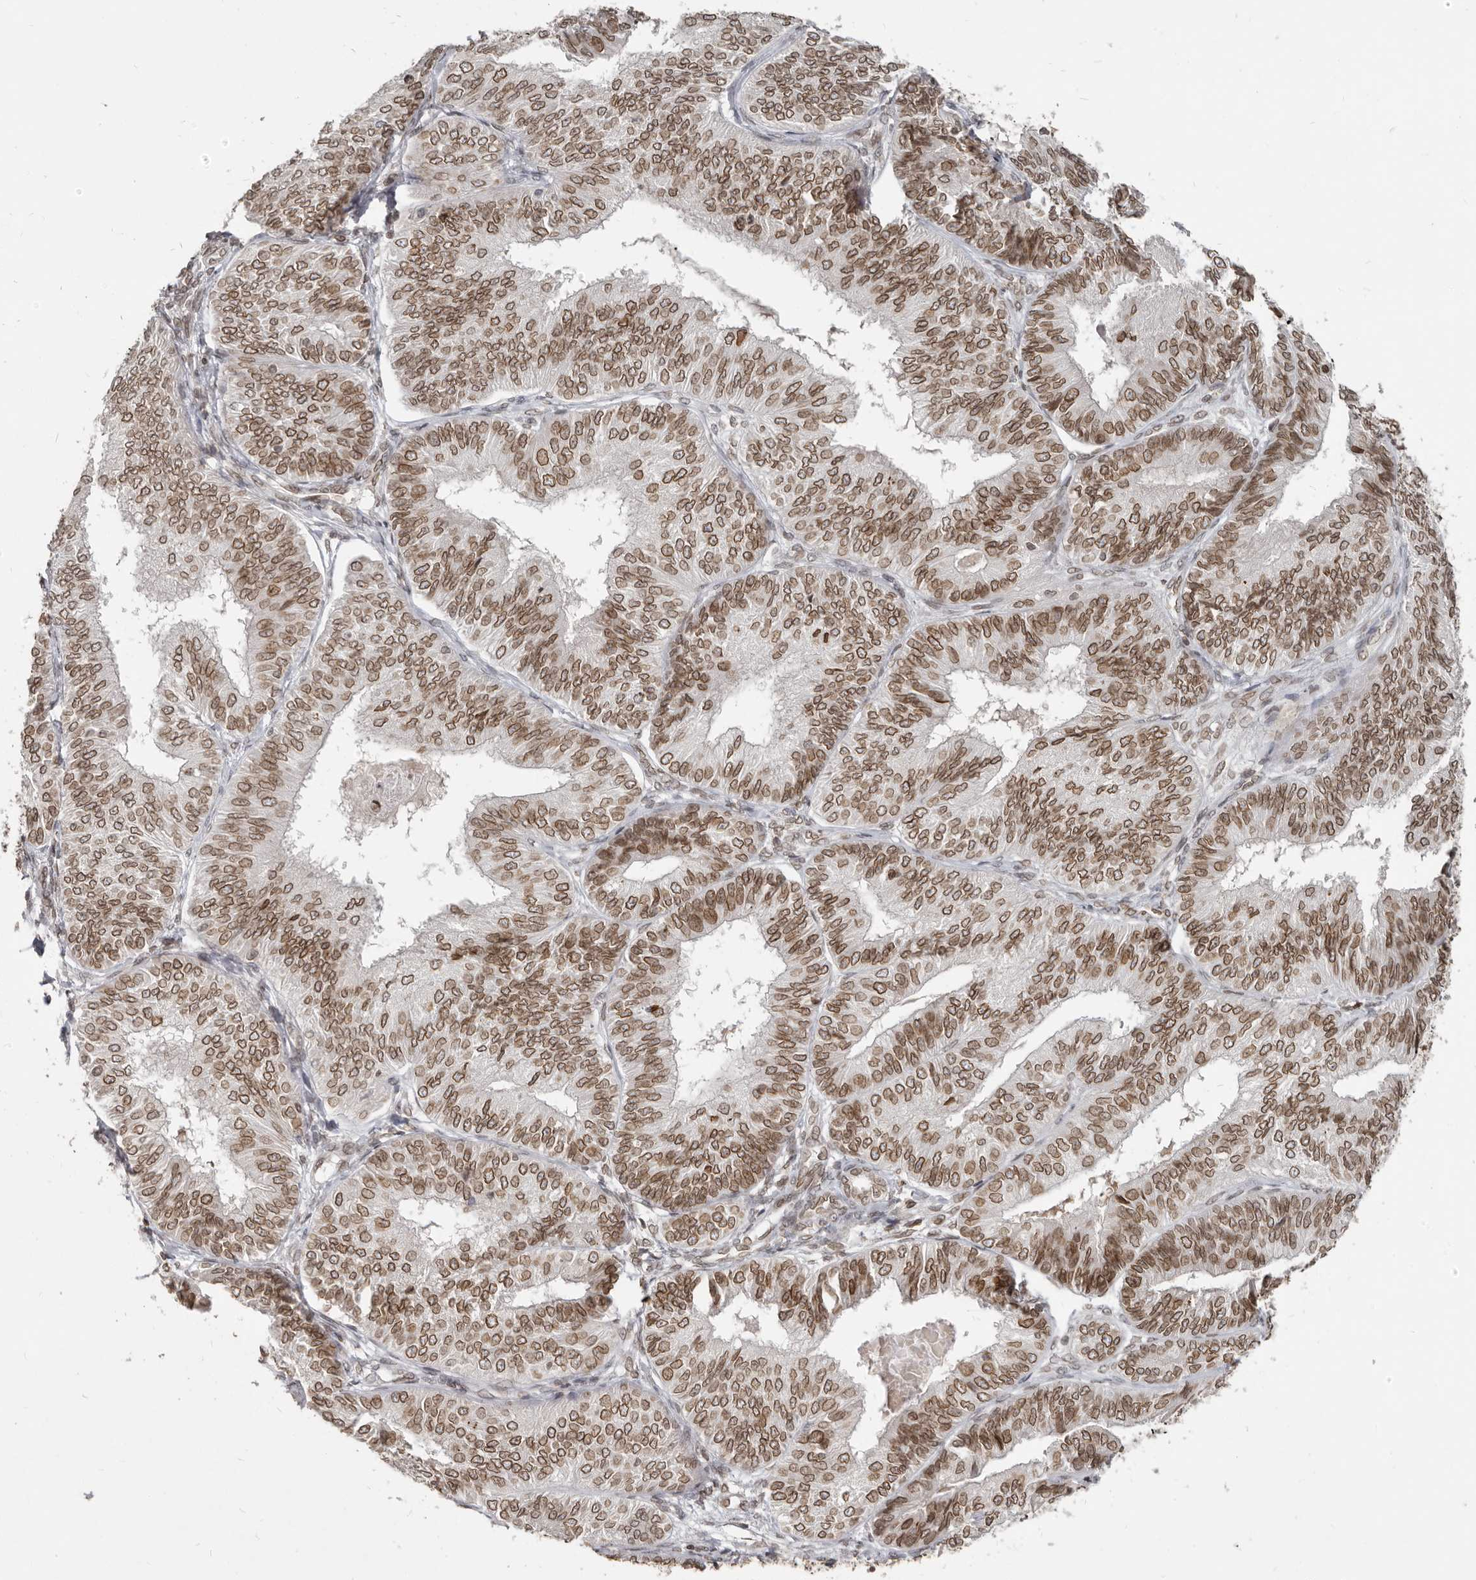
{"staining": {"intensity": "strong", "quantity": ">75%", "location": "cytoplasmic/membranous,nuclear"}, "tissue": "endometrial cancer", "cell_type": "Tumor cells", "image_type": "cancer", "snomed": [{"axis": "morphology", "description": "Adenocarcinoma, NOS"}, {"axis": "topography", "description": "Endometrium"}], "caption": "There is high levels of strong cytoplasmic/membranous and nuclear staining in tumor cells of adenocarcinoma (endometrial), as demonstrated by immunohistochemical staining (brown color).", "gene": "NUP153", "patient": {"sex": "female", "age": 58}}